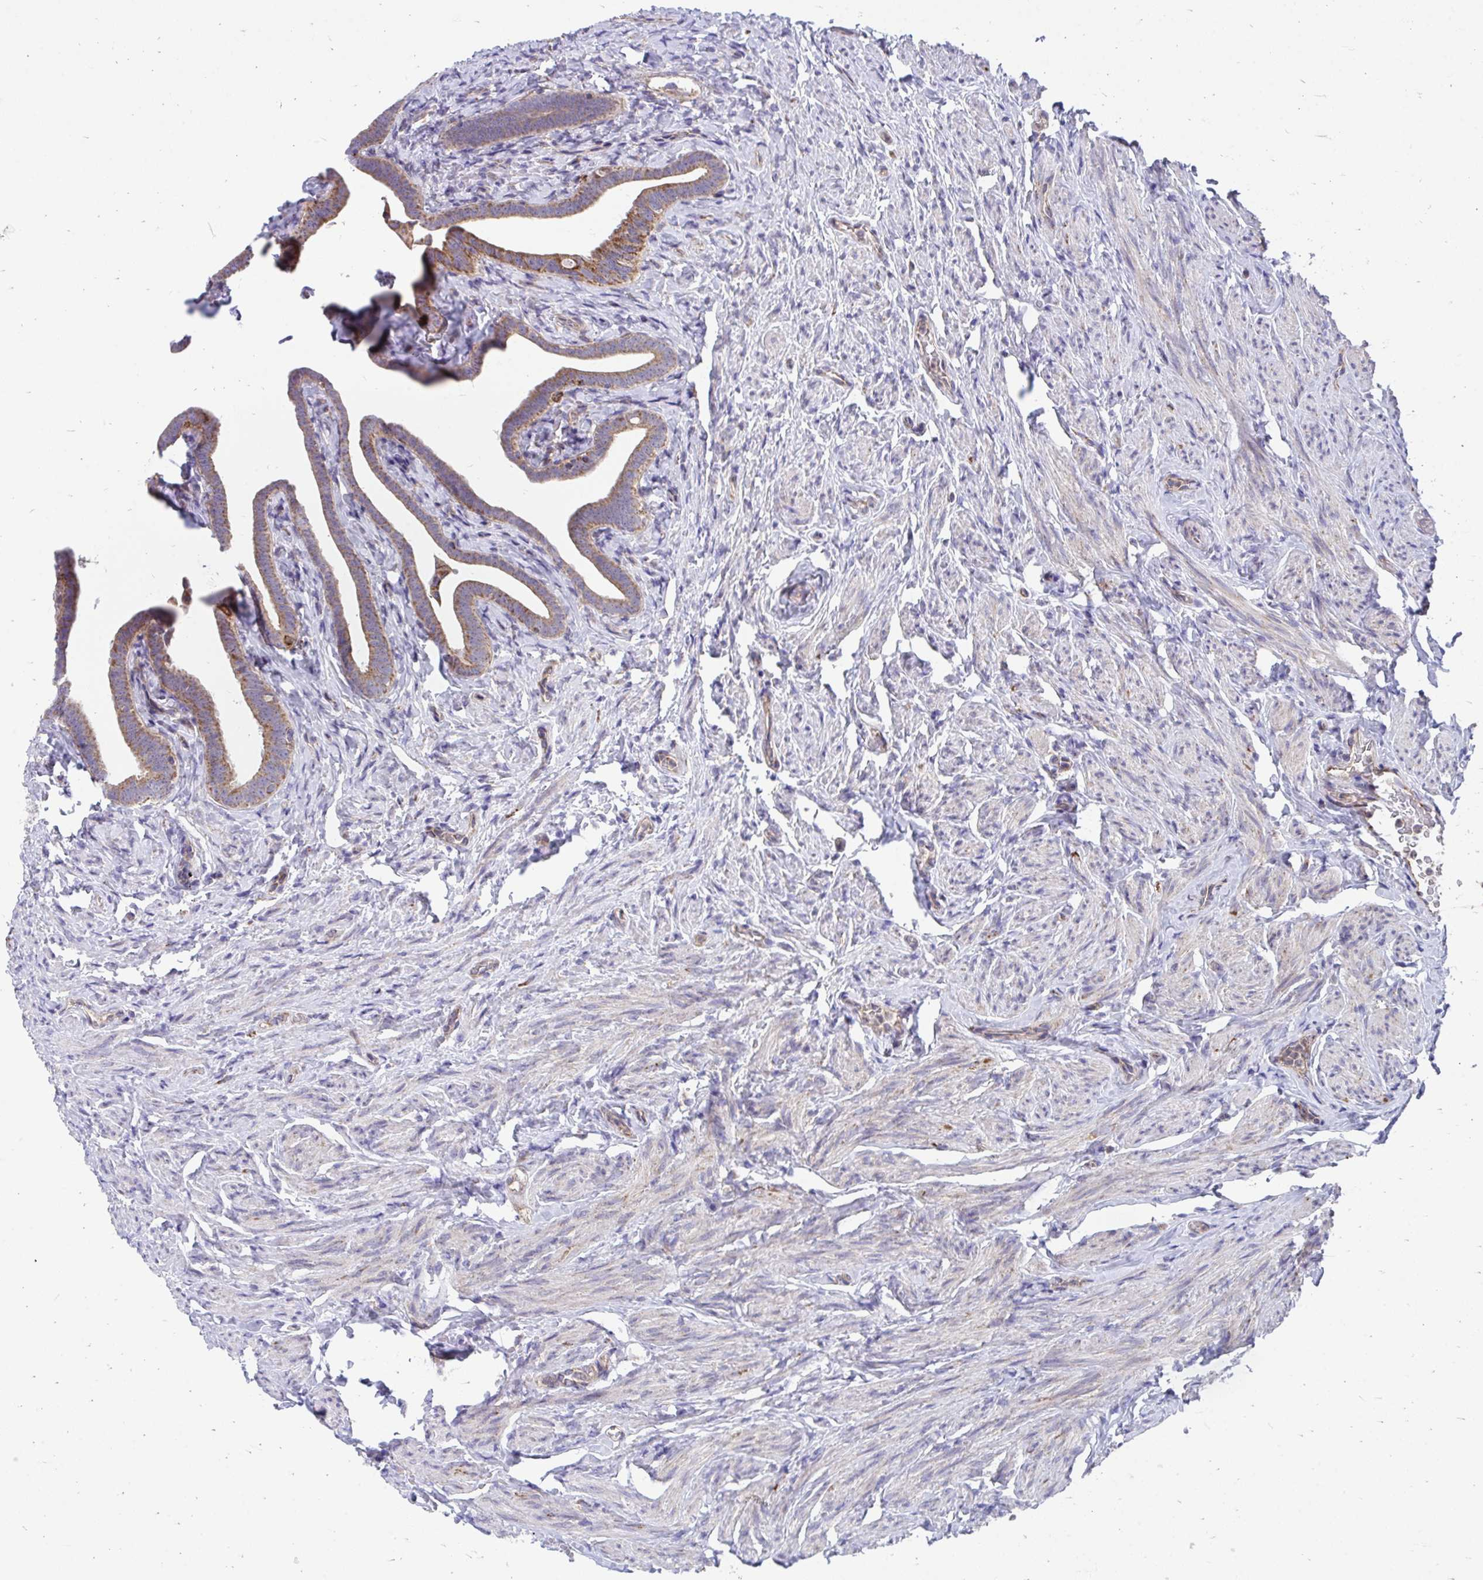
{"staining": {"intensity": "moderate", "quantity": ">75%", "location": "cytoplasmic/membranous"}, "tissue": "fallopian tube", "cell_type": "Glandular cells", "image_type": "normal", "snomed": [{"axis": "morphology", "description": "Normal tissue, NOS"}, {"axis": "topography", "description": "Fallopian tube"}], "caption": "This is a micrograph of IHC staining of normal fallopian tube, which shows moderate staining in the cytoplasmic/membranous of glandular cells.", "gene": "FHIP1B", "patient": {"sex": "female", "age": 69}}